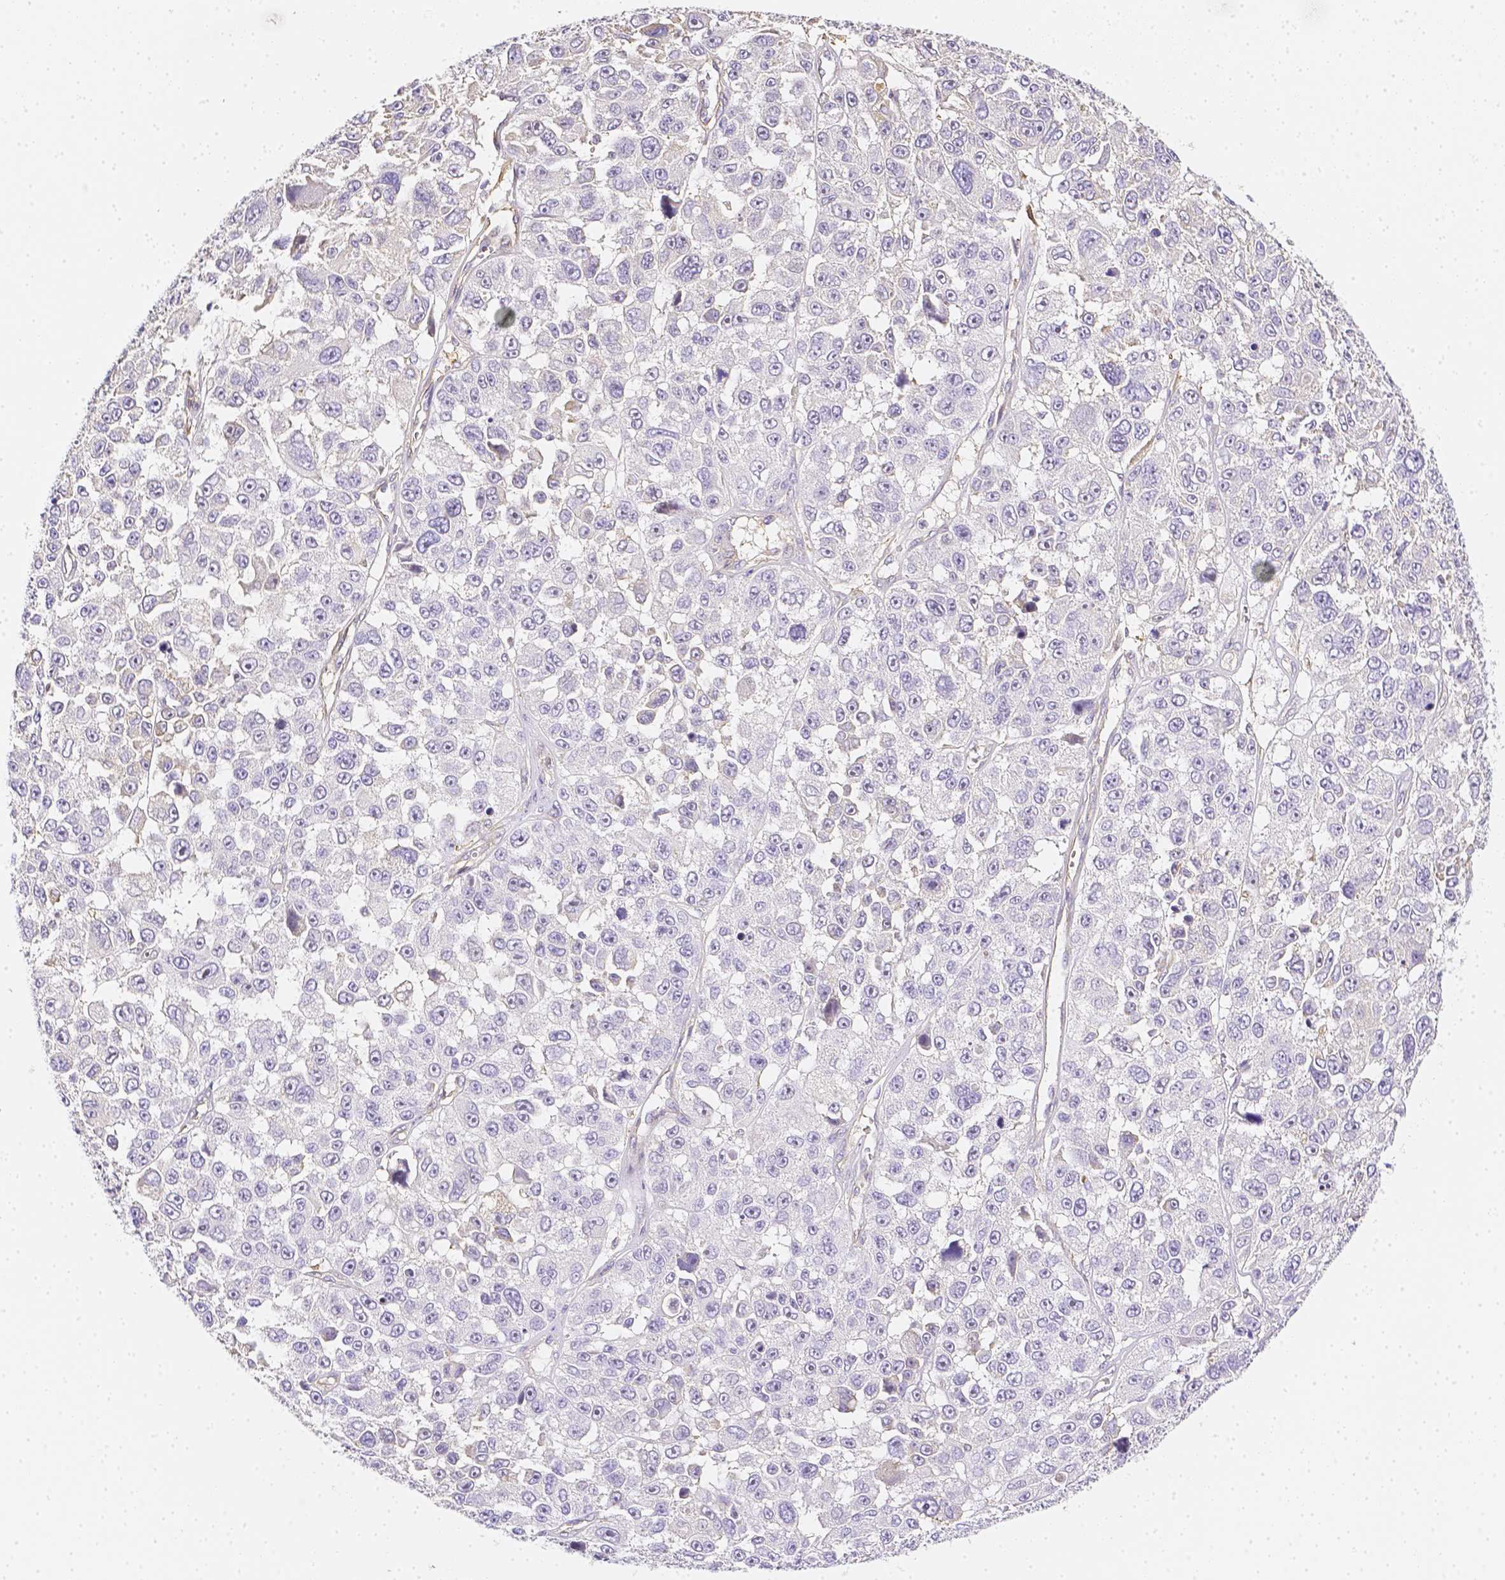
{"staining": {"intensity": "negative", "quantity": "none", "location": "none"}, "tissue": "melanoma", "cell_type": "Tumor cells", "image_type": "cancer", "snomed": [{"axis": "morphology", "description": "Malignant melanoma, NOS"}, {"axis": "topography", "description": "Skin"}], "caption": "The histopathology image reveals no significant staining in tumor cells of malignant melanoma.", "gene": "ASAH2", "patient": {"sex": "female", "age": 66}}